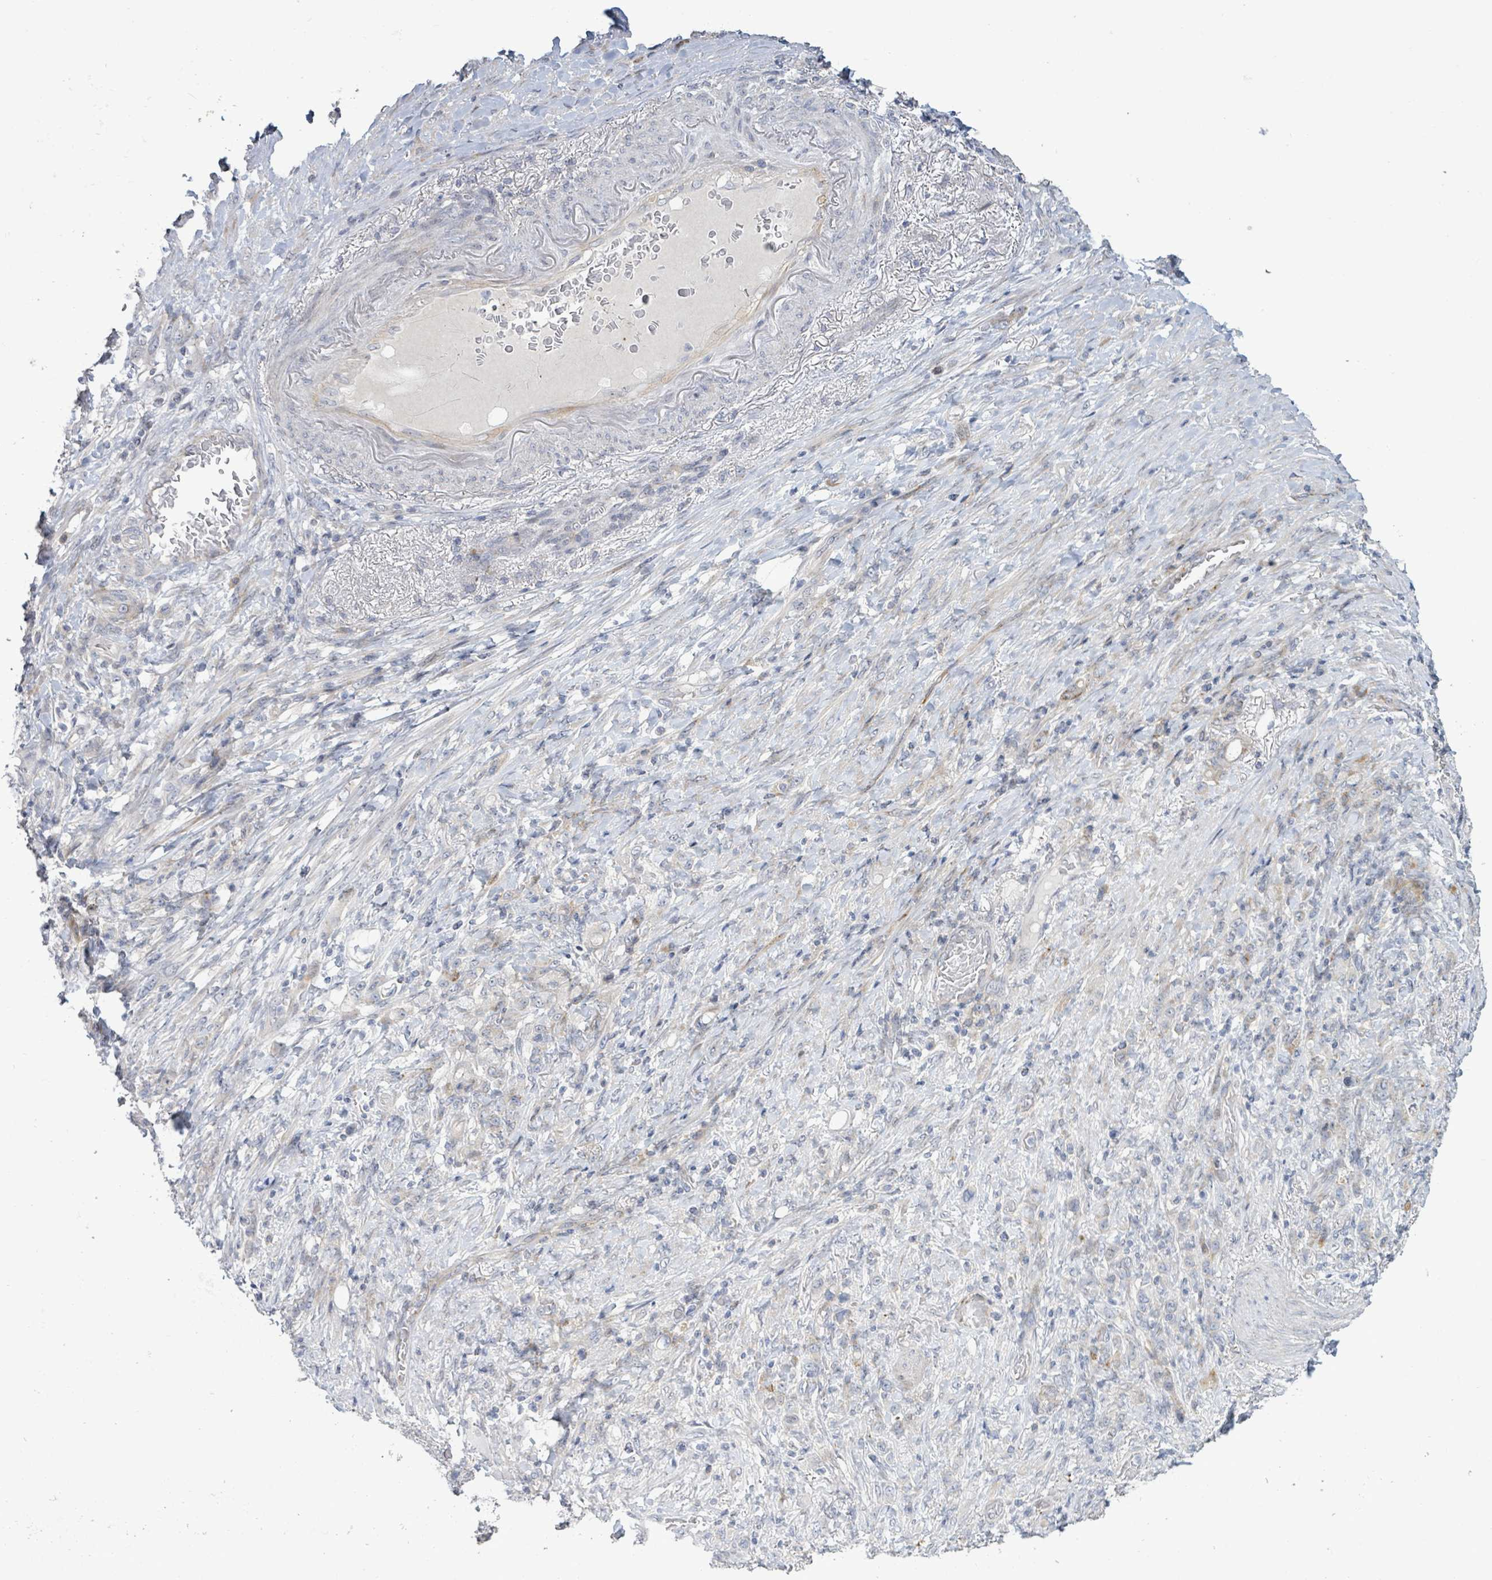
{"staining": {"intensity": "negative", "quantity": "none", "location": "none"}, "tissue": "stomach cancer", "cell_type": "Tumor cells", "image_type": "cancer", "snomed": [{"axis": "morphology", "description": "Adenocarcinoma, NOS"}, {"axis": "topography", "description": "Stomach"}], "caption": "IHC of human stomach adenocarcinoma exhibits no expression in tumor cells.", "gene": "LILRA4", "patient": {"sex": "female", "age": 79}}